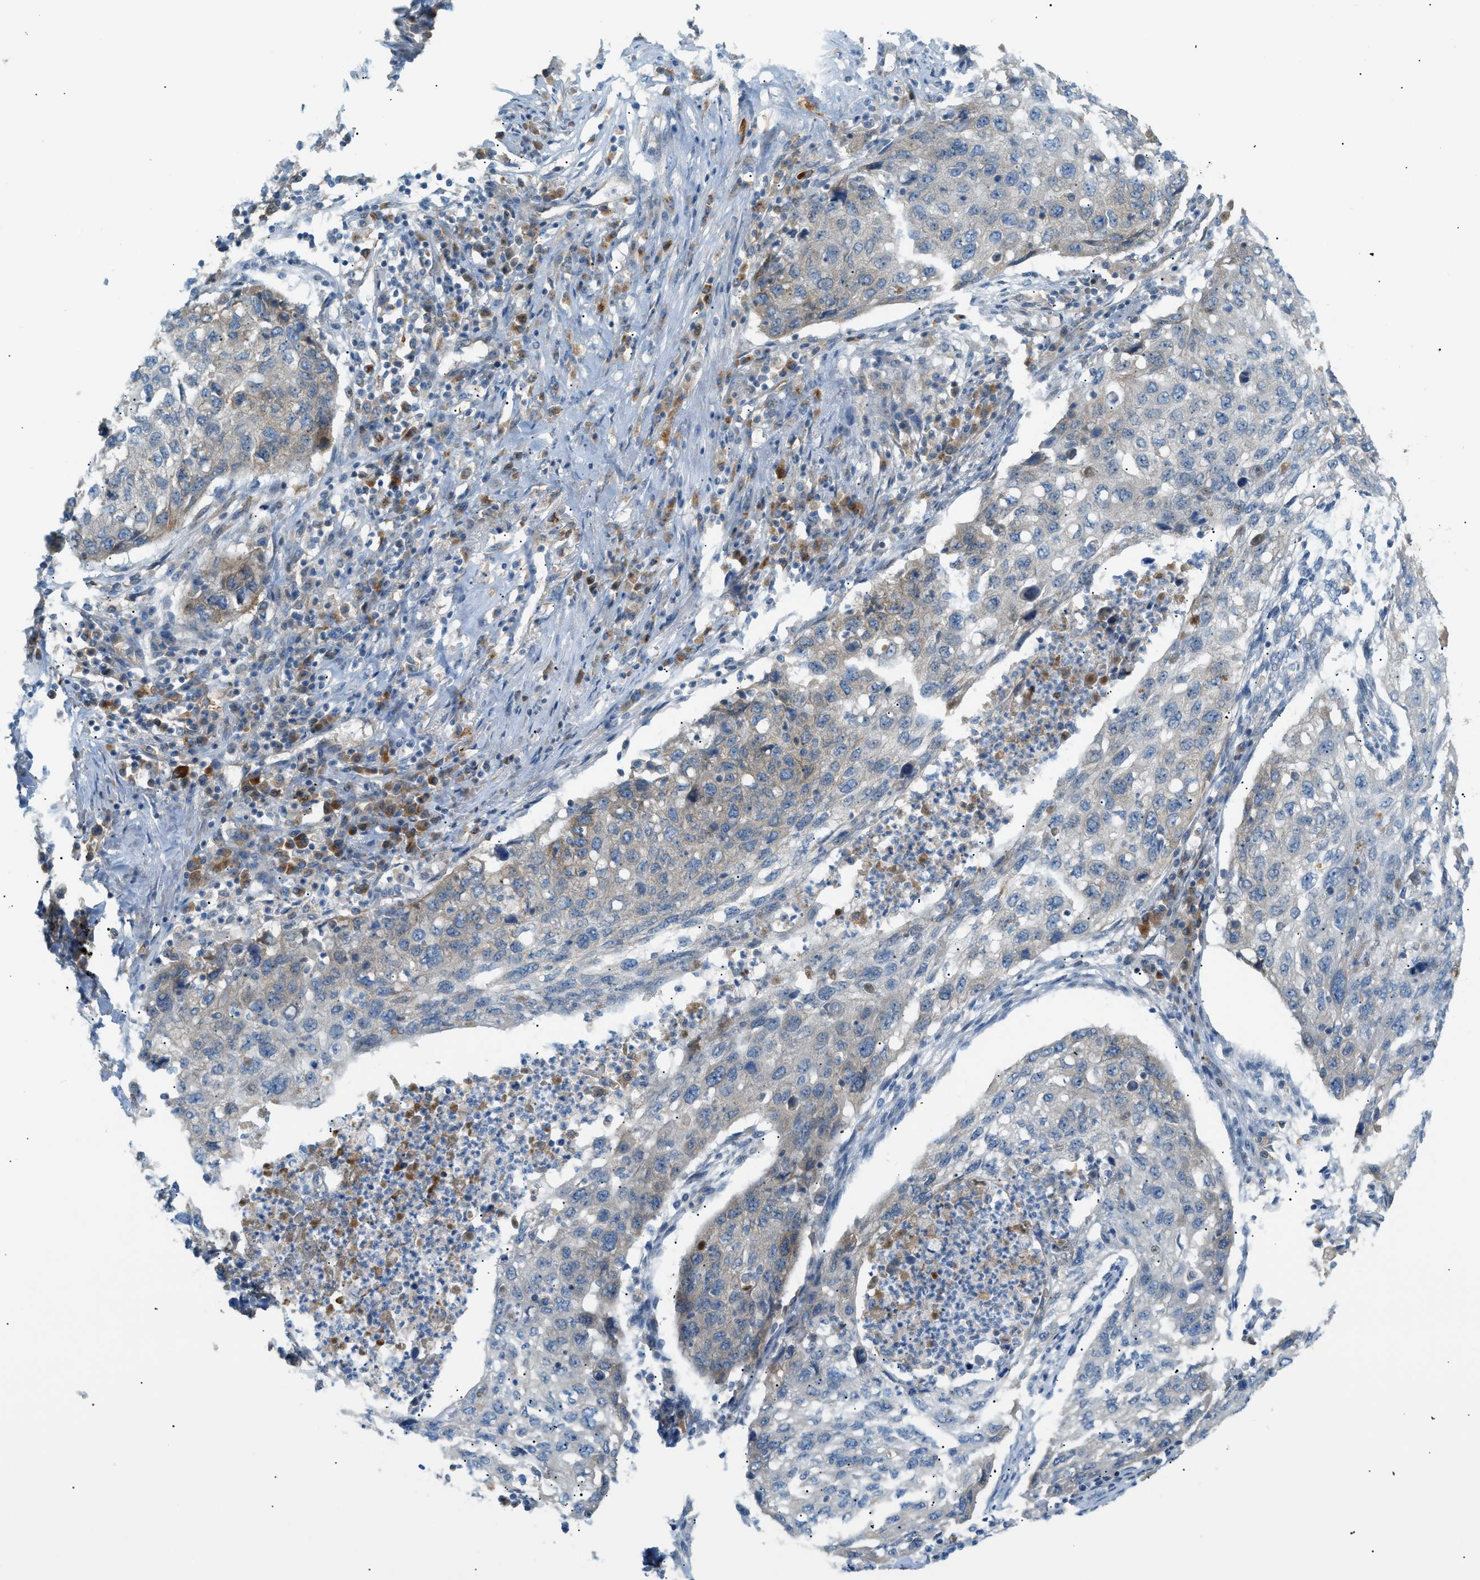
{"staining": {"intensity": "weak", "quantity": "<25%", "location": "cytoplasmic/membranous"}, "tissue": "lung cancer", "cell_type": "Tumor cells", "image_type": "cancer", "snomed": [{"axis": "morphology", "description": "Squamous cell carcinoma, NOS"}, {"axis": "topography", "description": "Lung"}], "caption": "DAB immunohistochemical staining of human squamous cell carcinoma (lung) exhibits no significant expression in tumor cells. (DAB immunohistochemistry visualized using brightfield microscopy, high magnification).", "gene": "DYRK1A", "patient": {"sex": "female", "age": 63}}